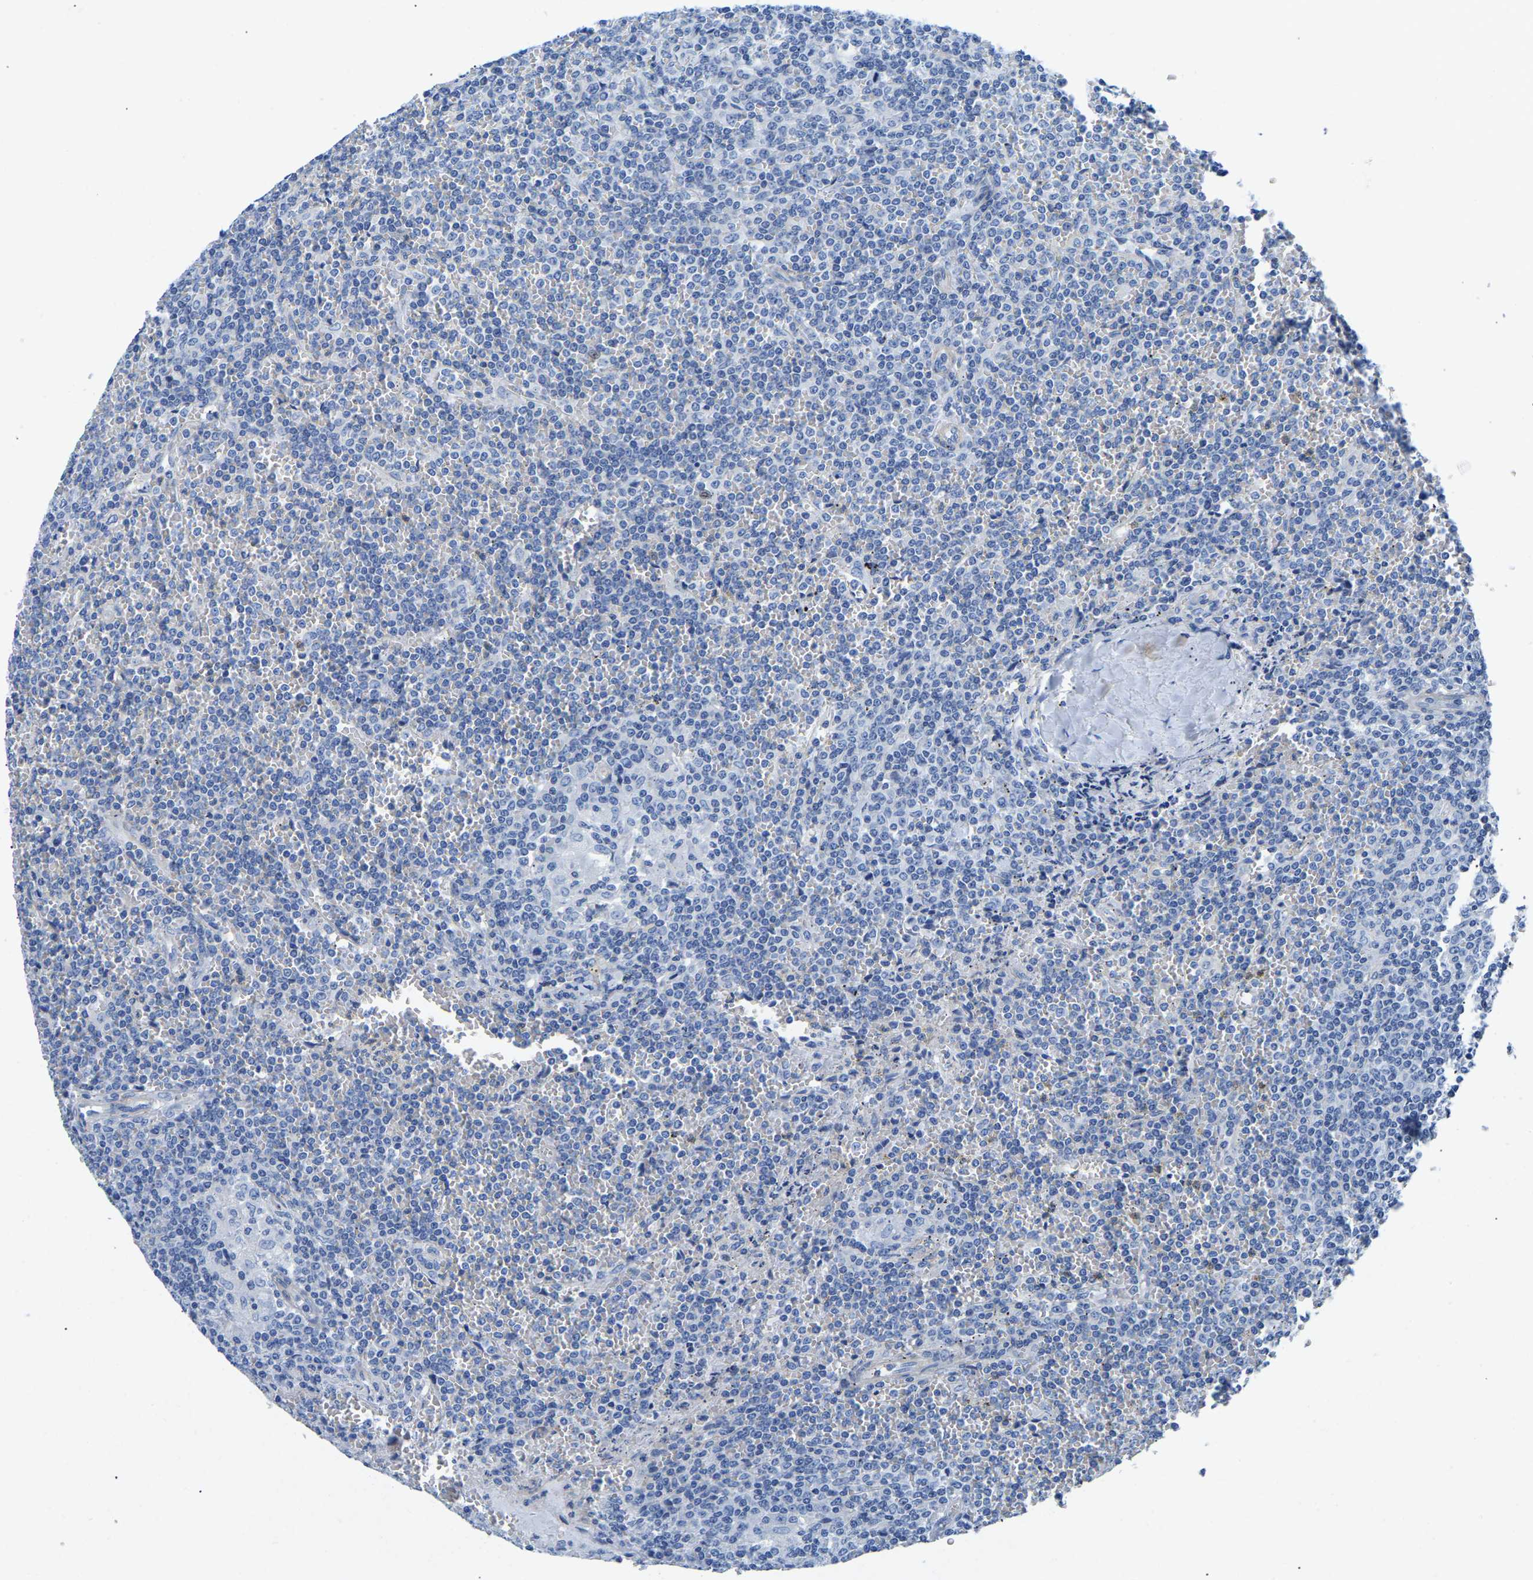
{"staining": {"intensity": "negative", "quantity": "none", "location": "none"}, "tissue": "lymphoma", "cell_type": "Tumor cells", "image_type": "cancer", "snomed": [{"axis": "morphology", "description": "Malignant lymphoma, non-Hodgkin's type, Low grade"}, {"axis": "topography", "description": "Spleen"}], "caption": "Tumor cells are negative for protein expression in human lymphoma.", "gene": "UPK3A", "patient": {"sex": "female", "age": 19}}